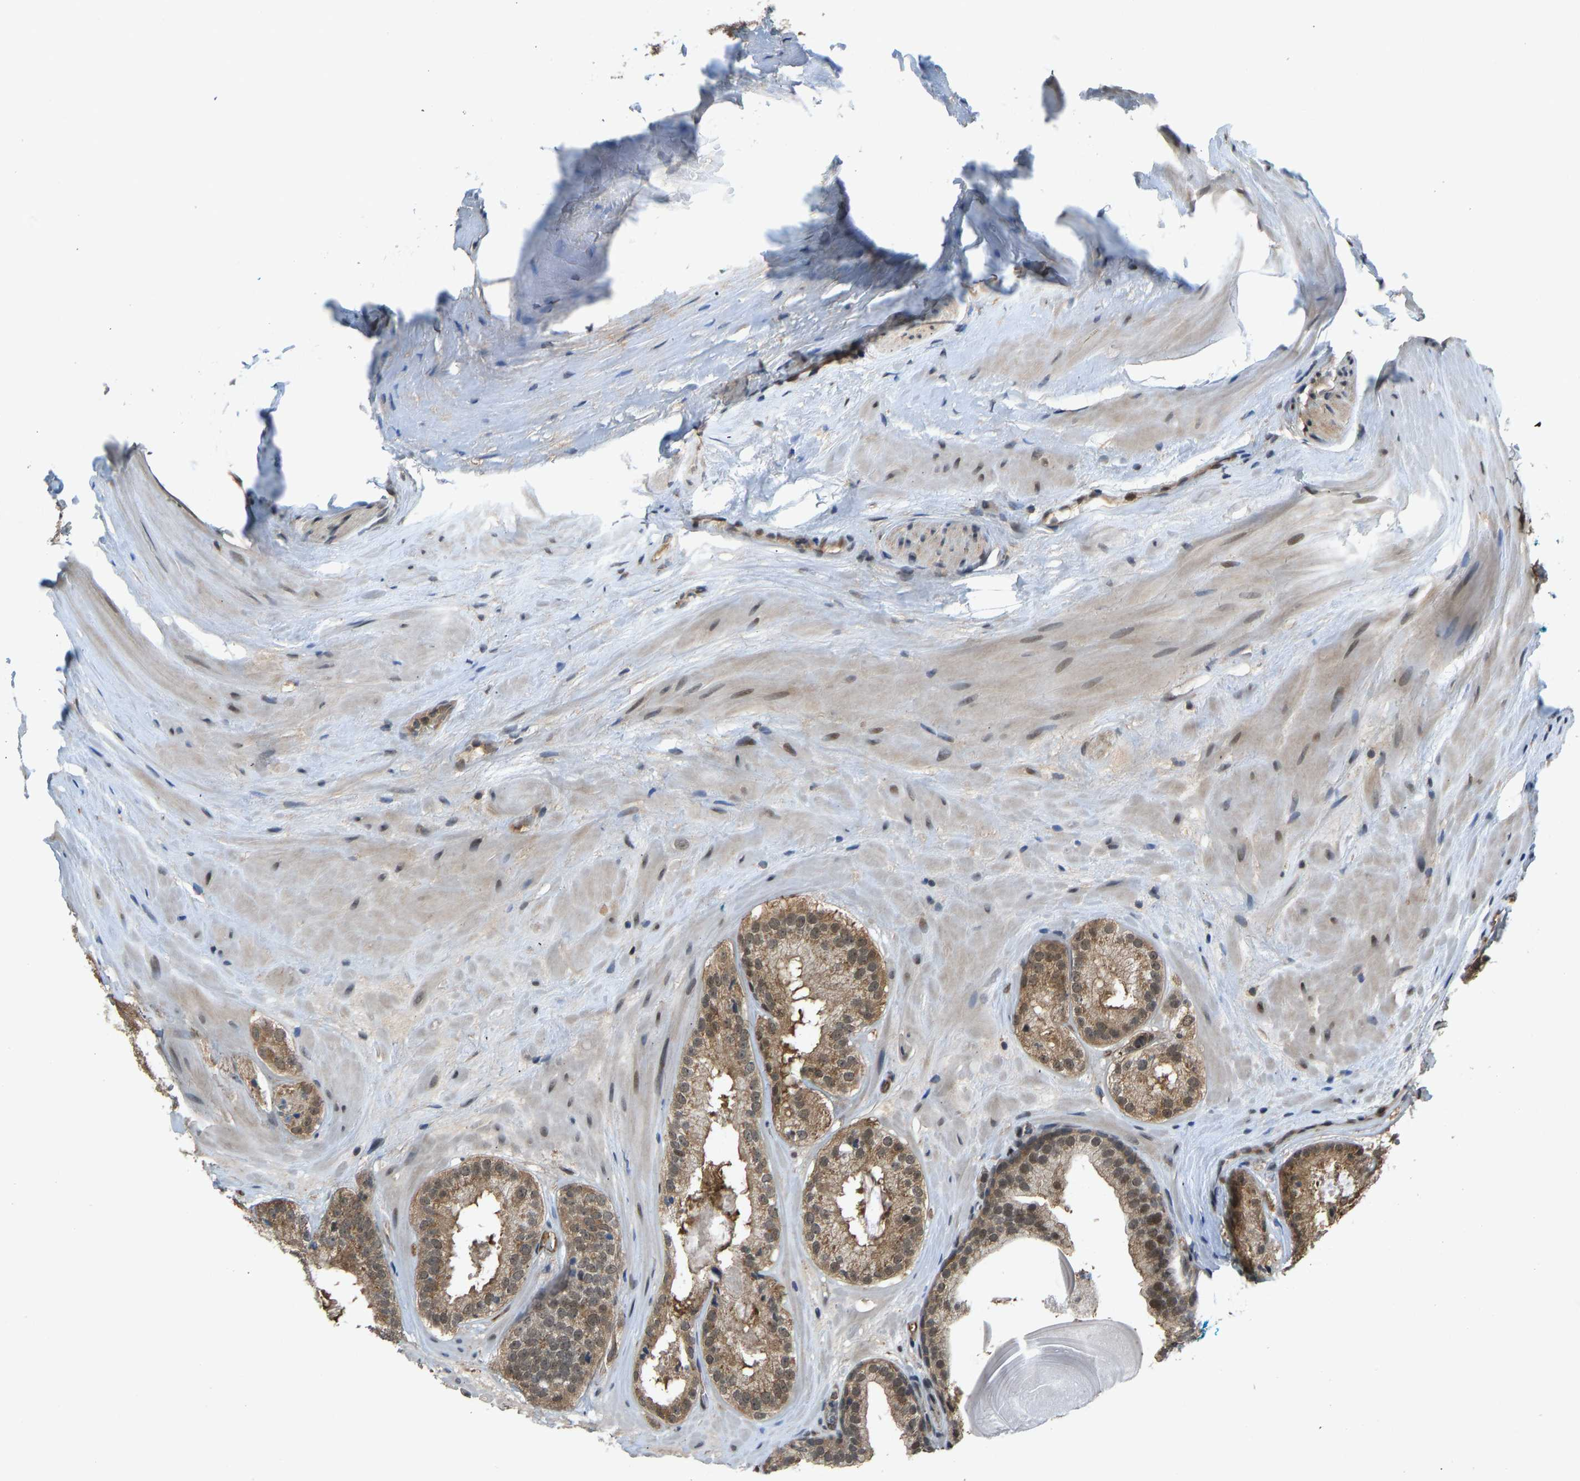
{"staining": {"intensity": "moderate", "quantity": ">75%", "location": "cytoplasmic/membranous,nuclear"}, "tissue": "prostate cancer", "cell_type": "Tumor cells", "image_type": "cancer", "snomed": [{"axis": "morphology", "description": "Adenocarcinoma, High grade"}, {"axis": "topography", "description": "Prostate"}], "caption": "Immunohistochemistry (IHC) of human prostate cancer (adenocarcinoma (high-grade)) displays medium levels of moderate cytoplasmic/membranous and nuclear positivity in approximately >75% of tumor cells.", "gene": "CCT8", "patient": {"sex": "male", "age": 65}}